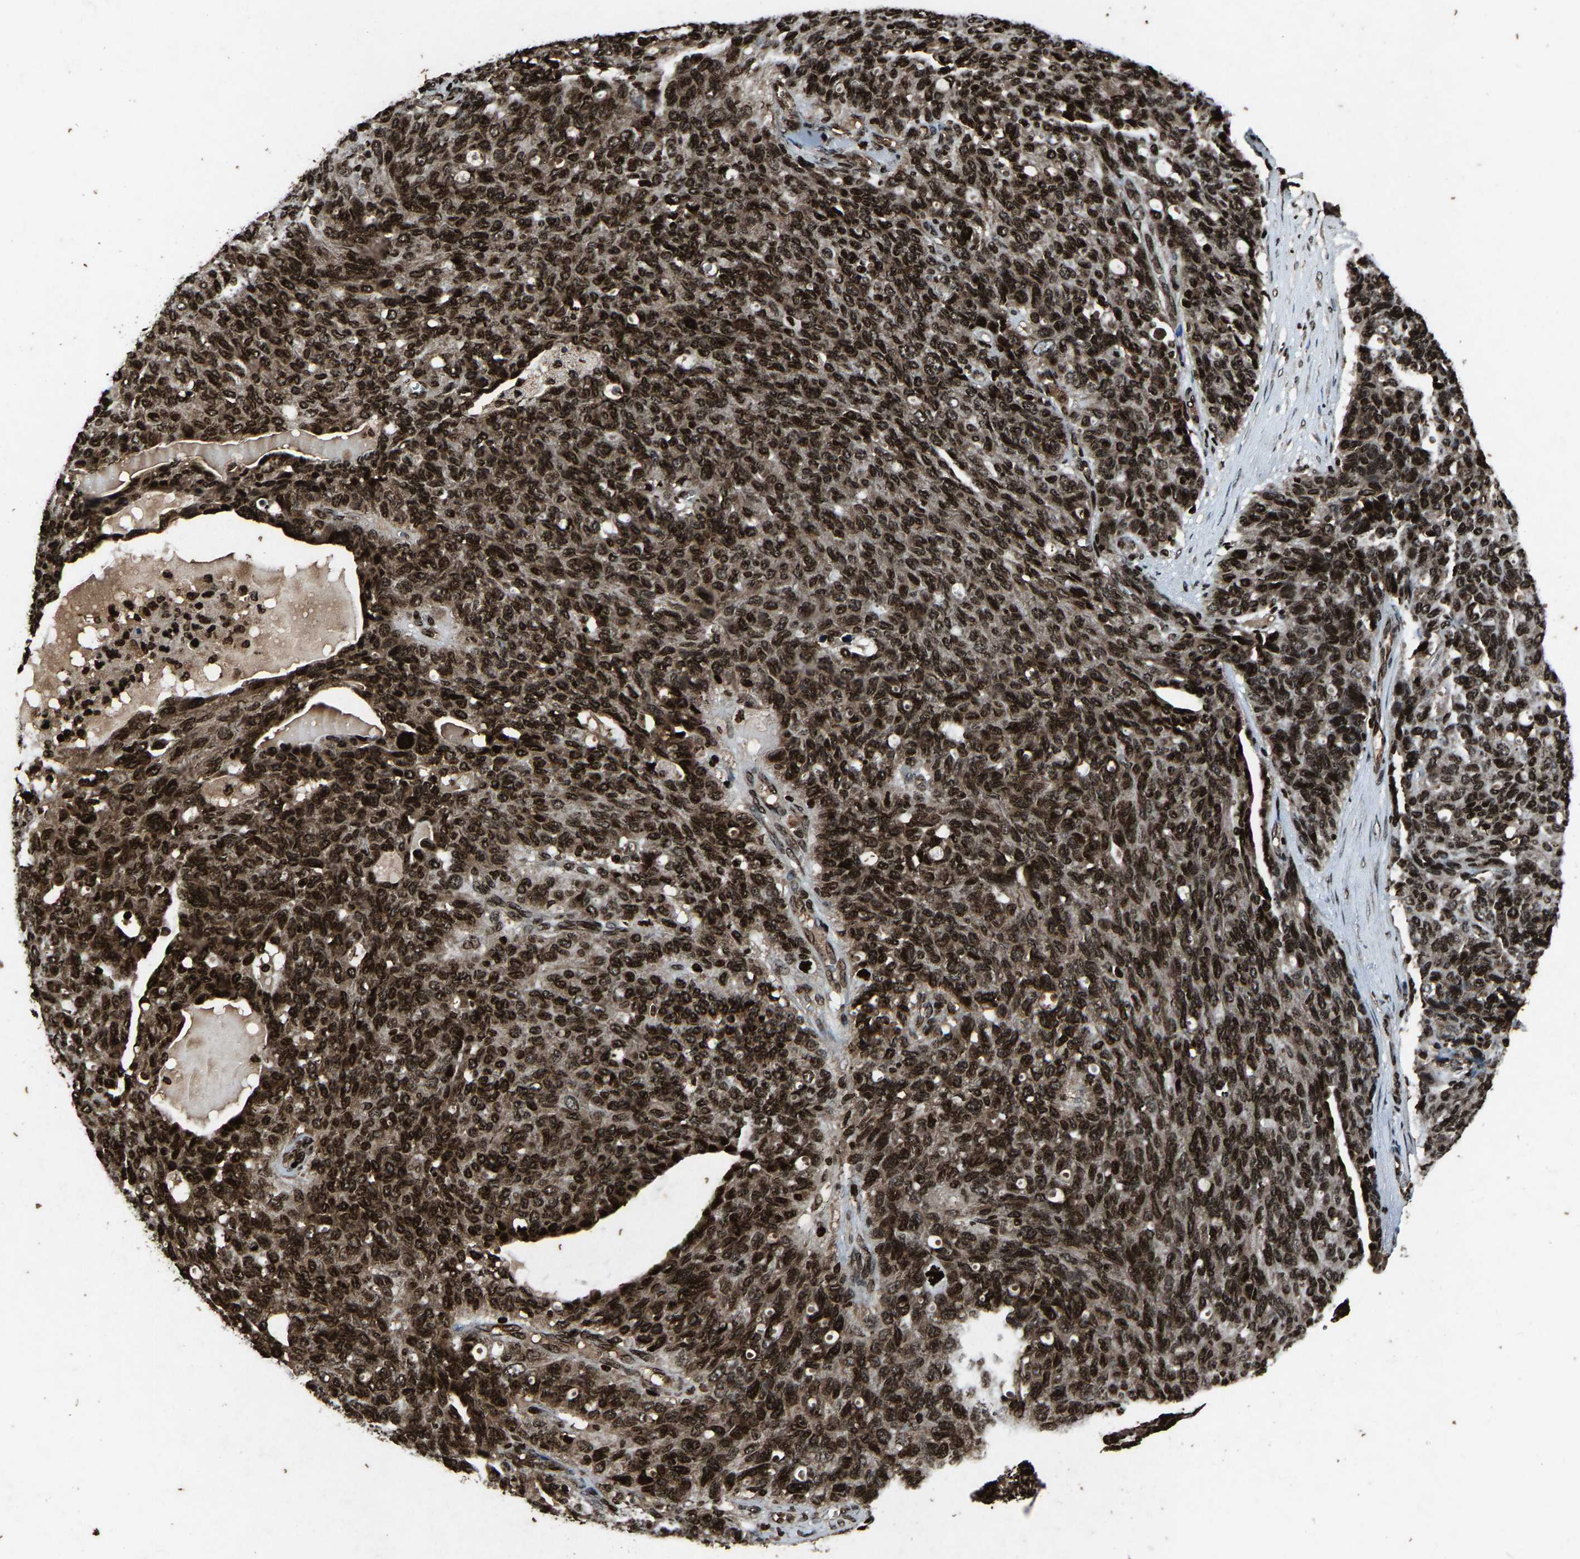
{"staining": {"intensity": "strong", "quantity": ">75%", "location": "nuclear"}, "tissue": "ovarian cancer", "cell_type": "Tumor cells", "image_type": "cancer", "snomed": [{"axis": "morphology", "description": "Carcinoma, endometroid"}, {"axis": "topography", "description": "Ovary"}], "caption": "This image shows immunohistochemistry staining of human ovarian endometroid carcinoma, with high strong nuclear staining in about >75% of tumor cells.", "gene": "H4C1", "patient": {"sex": "female", "age": 60}}